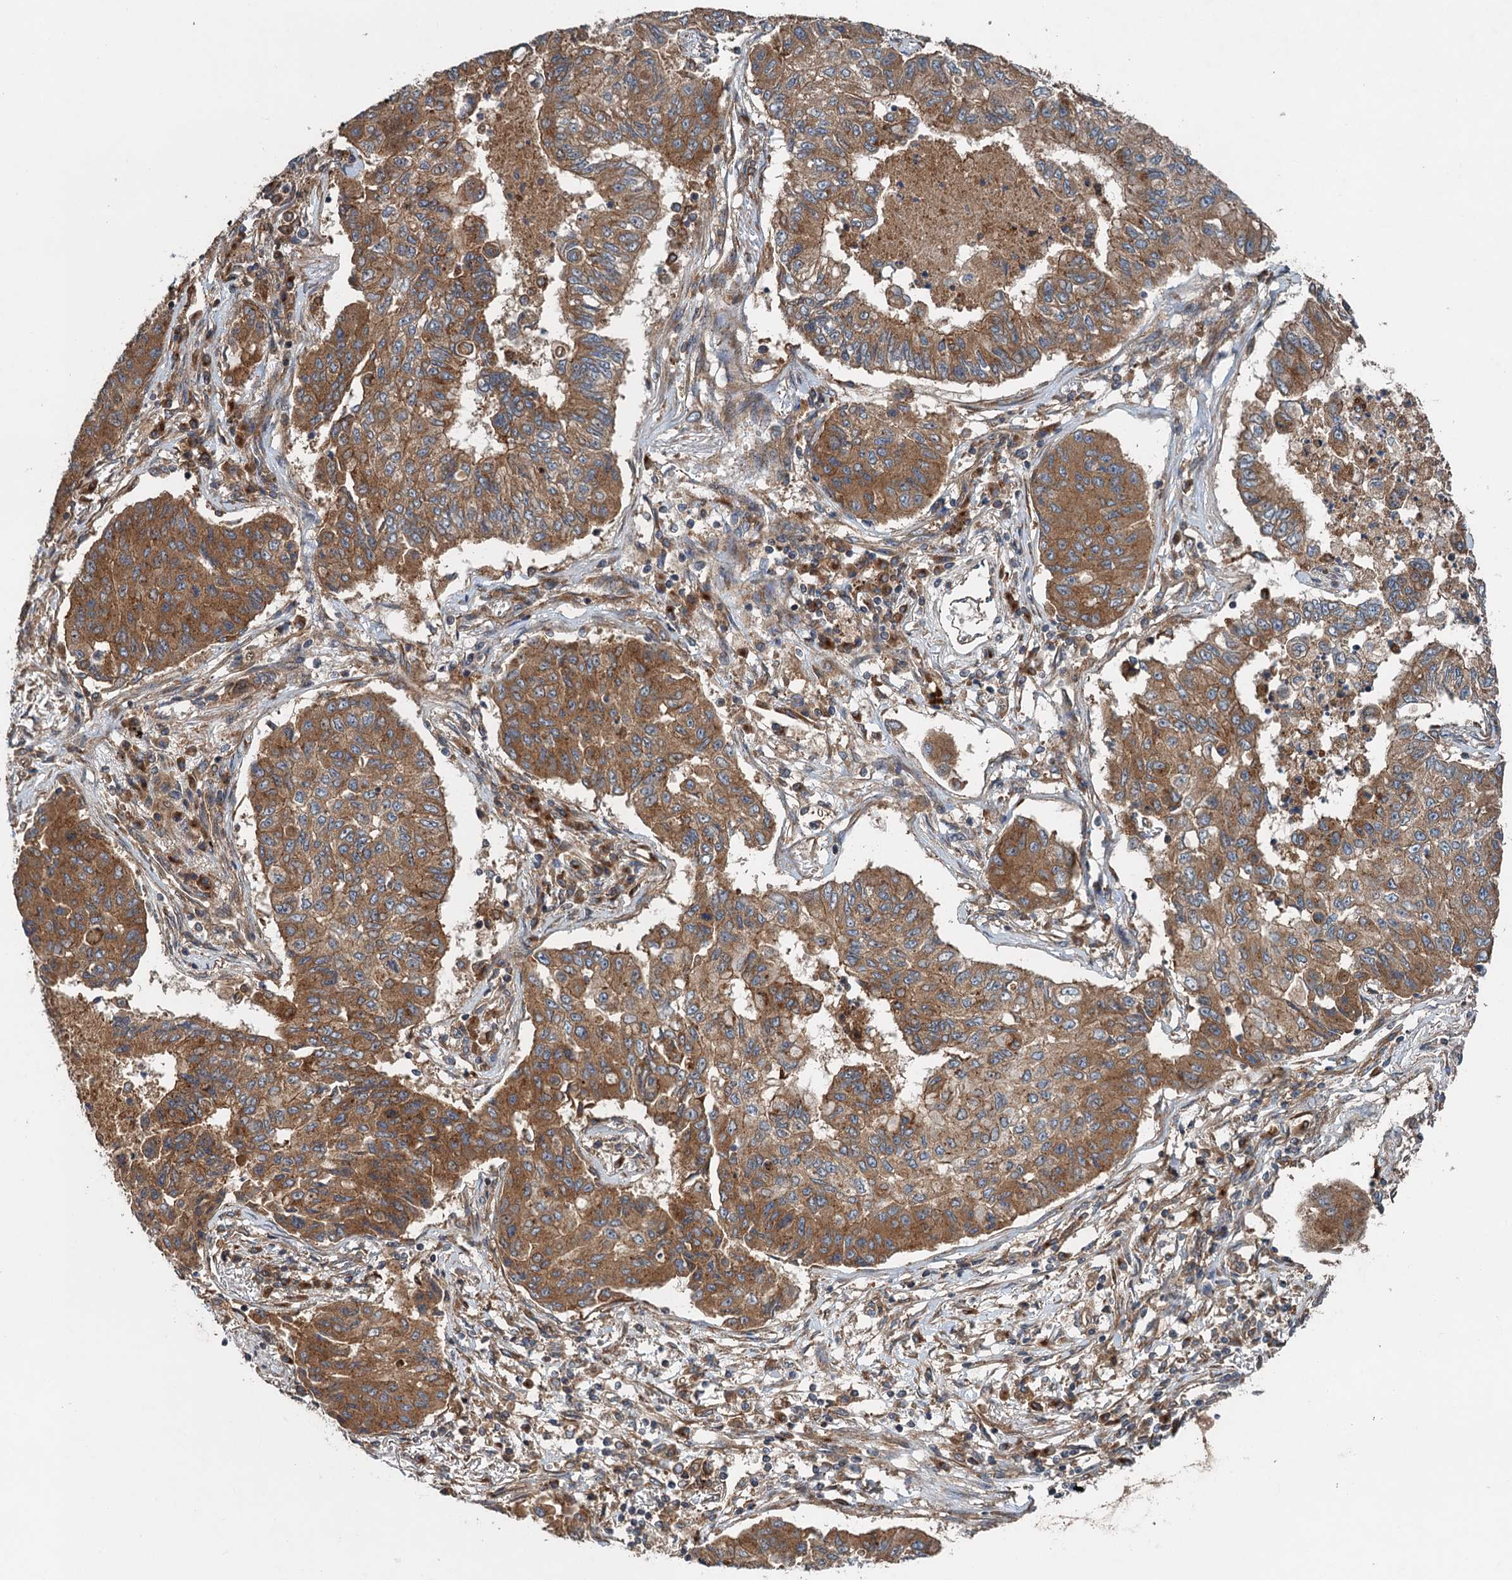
{"staining": {"intensity": "moderate", "quantity": ">75%", "location": "cytoplasmic/membranous"}, "tissue": "lung cancer", "cell_type": "Tumor cells", "image_type": "cancer", "snomed": [{"axis": "morphology", "description": "Squamous cell carcinoma, NOS"}, {"axis": "topography", "description": "Lung"}], "caption": "A brown stain shows moderate cytoplasmic/membranous expression of a protein in lung cancer (squamous cell carcinoma) tumor cells.", "gene": "COG3", "patient": {"sex": "male", "age": 74}}